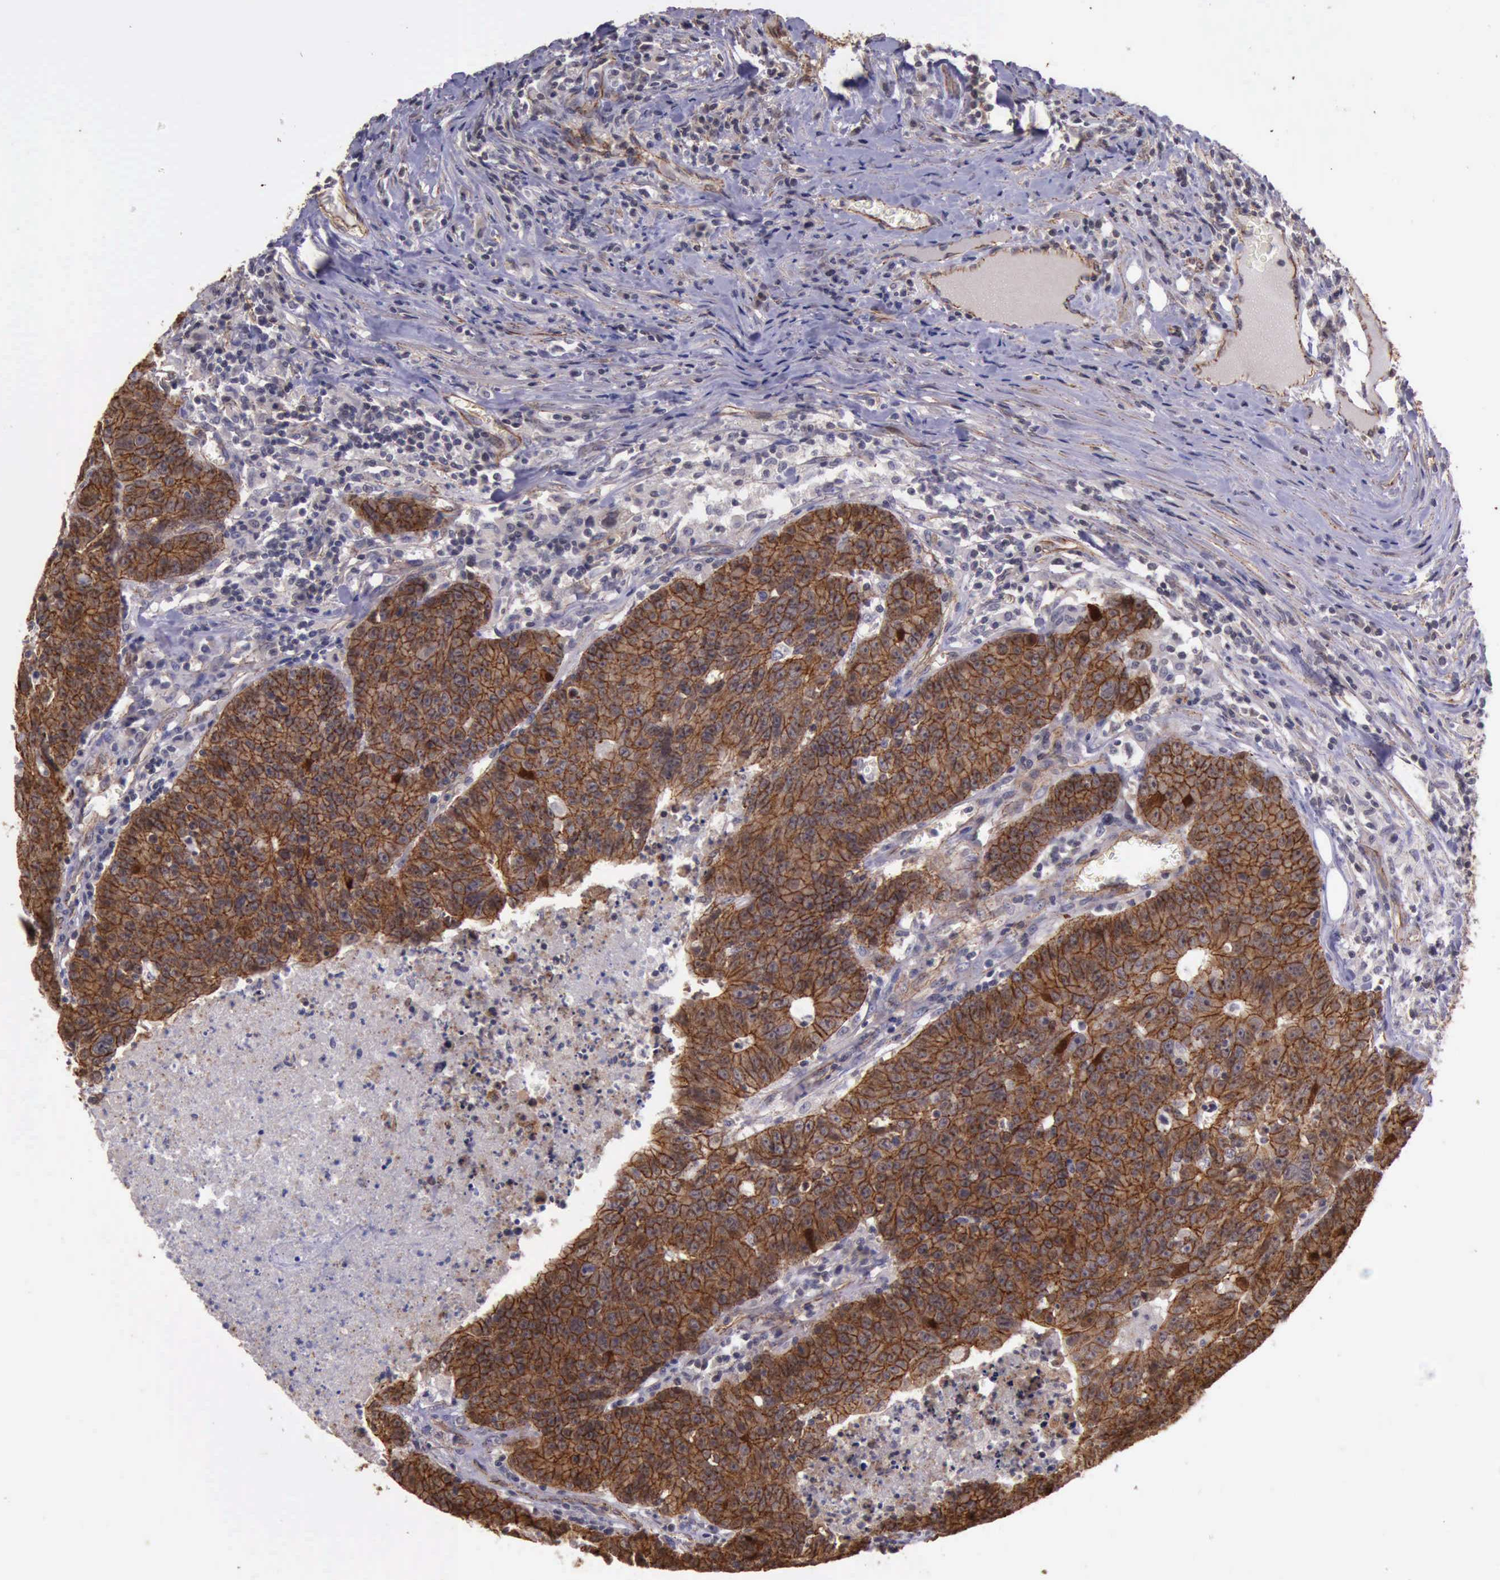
{"staining": {"intensity": "strong", "quantity": ">75%", "location": "cytoplasmic/membranous"}, "tissue": "colorectal cancer", "cell_type": "Tumor cells", "image_type": "cancer", "snomed": [{"axis": "morphology", "description": "Adenocarcinoma, NOS"}, {"axis": "topography", "description": "Colon"}], "caption": "Immunohistochemistry micrograph of colorectal cancer stained for a protein (brown), which exhibits high levels of strong cytoplasmic/membranous expression in about >75% of tumor cells.", "gene": "CTNNB1", "patient": {"sex": "female", "age": 53}}